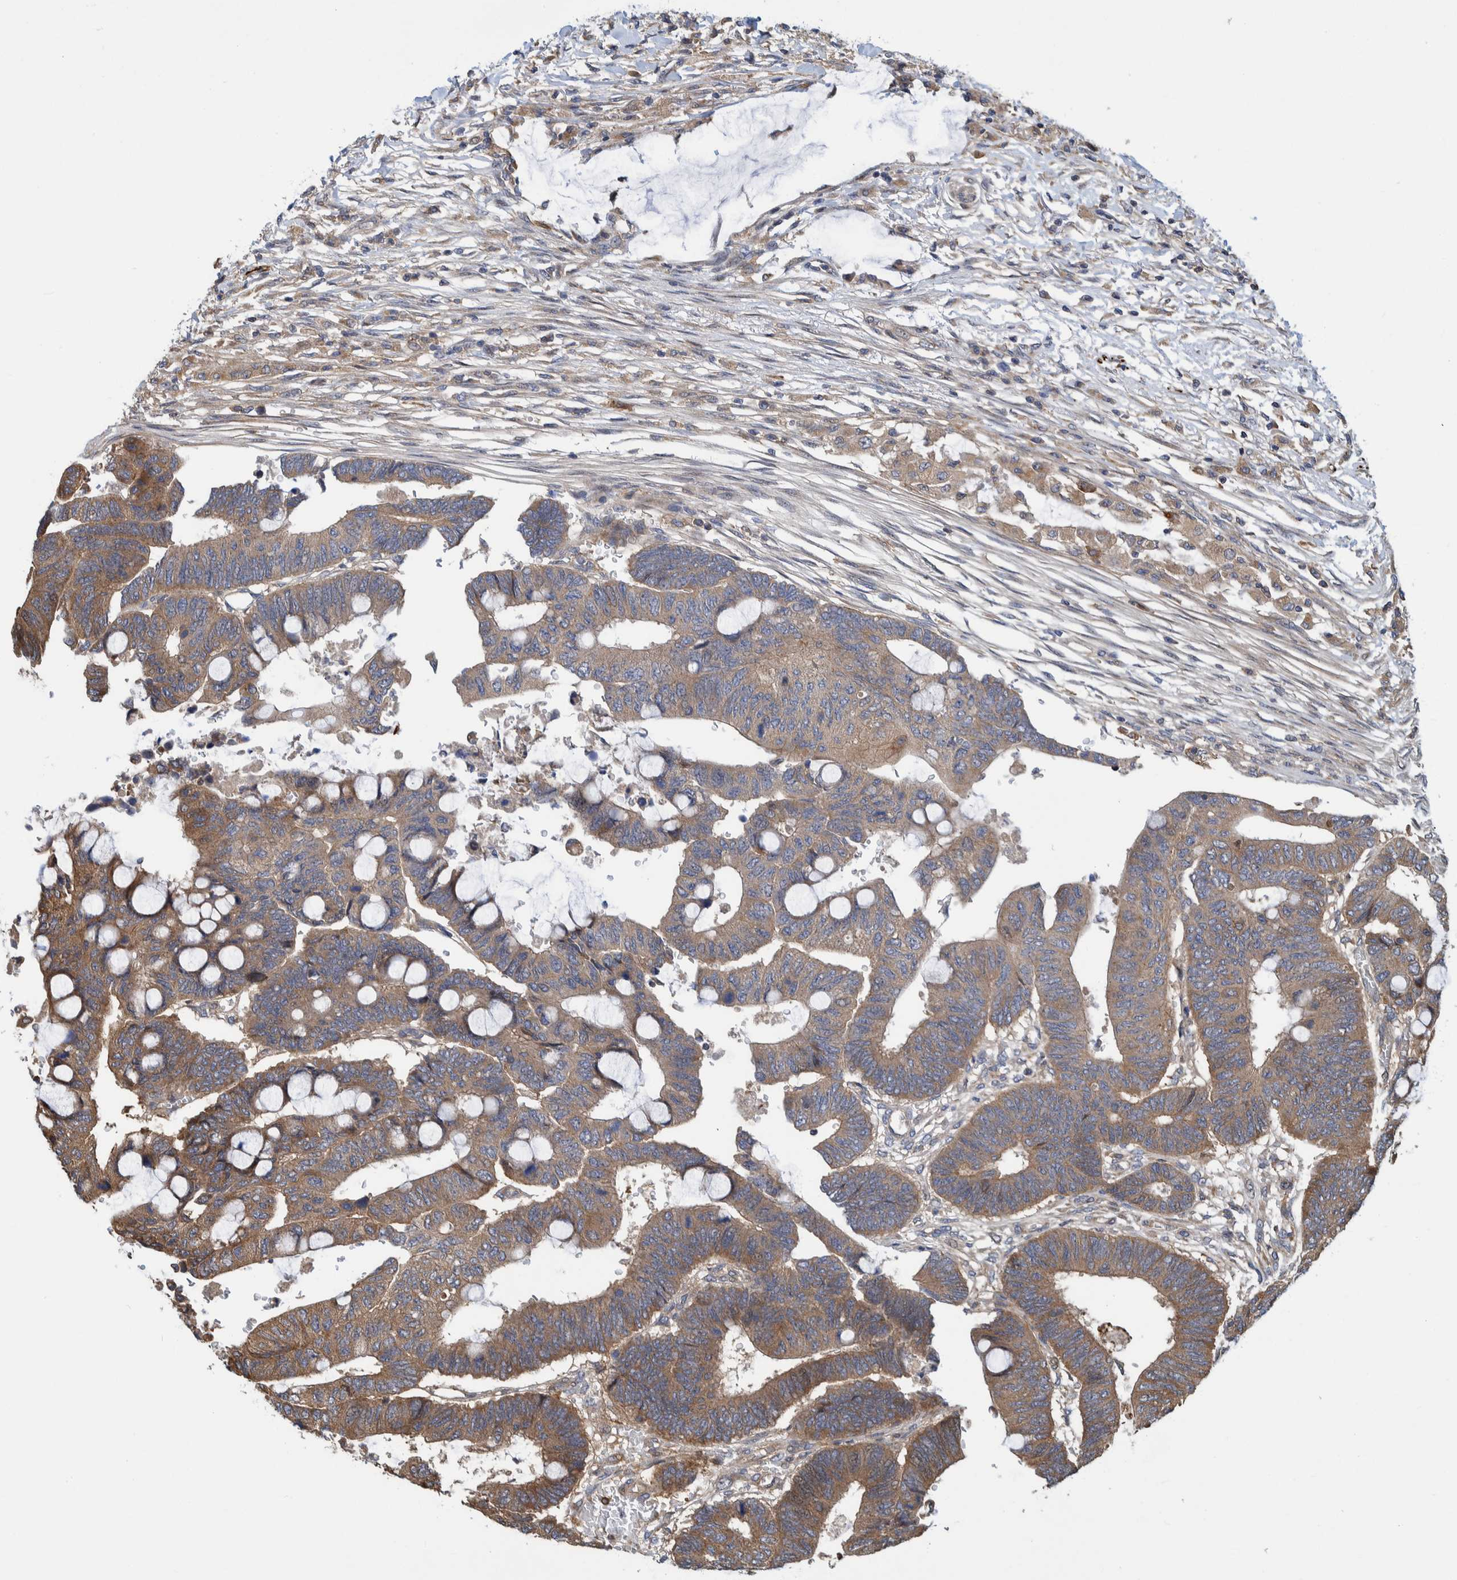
{"staining": {"intensity": "moderate", "quantity": ">75%", "location": "cytoplasmic/membranous"}, "tissue": "colorectal cancer", "cell_type": "Tumor cells", "image_type": "cancer", "snomed": [{"axis": "morphology", "description": "Normal tissue, NOS"}, {"axis": "morphology", "description": "Adenocarcinoma, NOS"}, {"axis": "topography", "description": "Rectum"}, {"axis": "topography", "description": "Peripheral nerve tissue"}], "caption": "Colorectal cancer (adenocarcinoma) stained for a protein (brown) demonstrates moderate cytoplasmic/membranous positive staining in approximately >75% of tumor cells.", "gene": "CCDC57", "patient": {"sex": "male", "age": 92}}